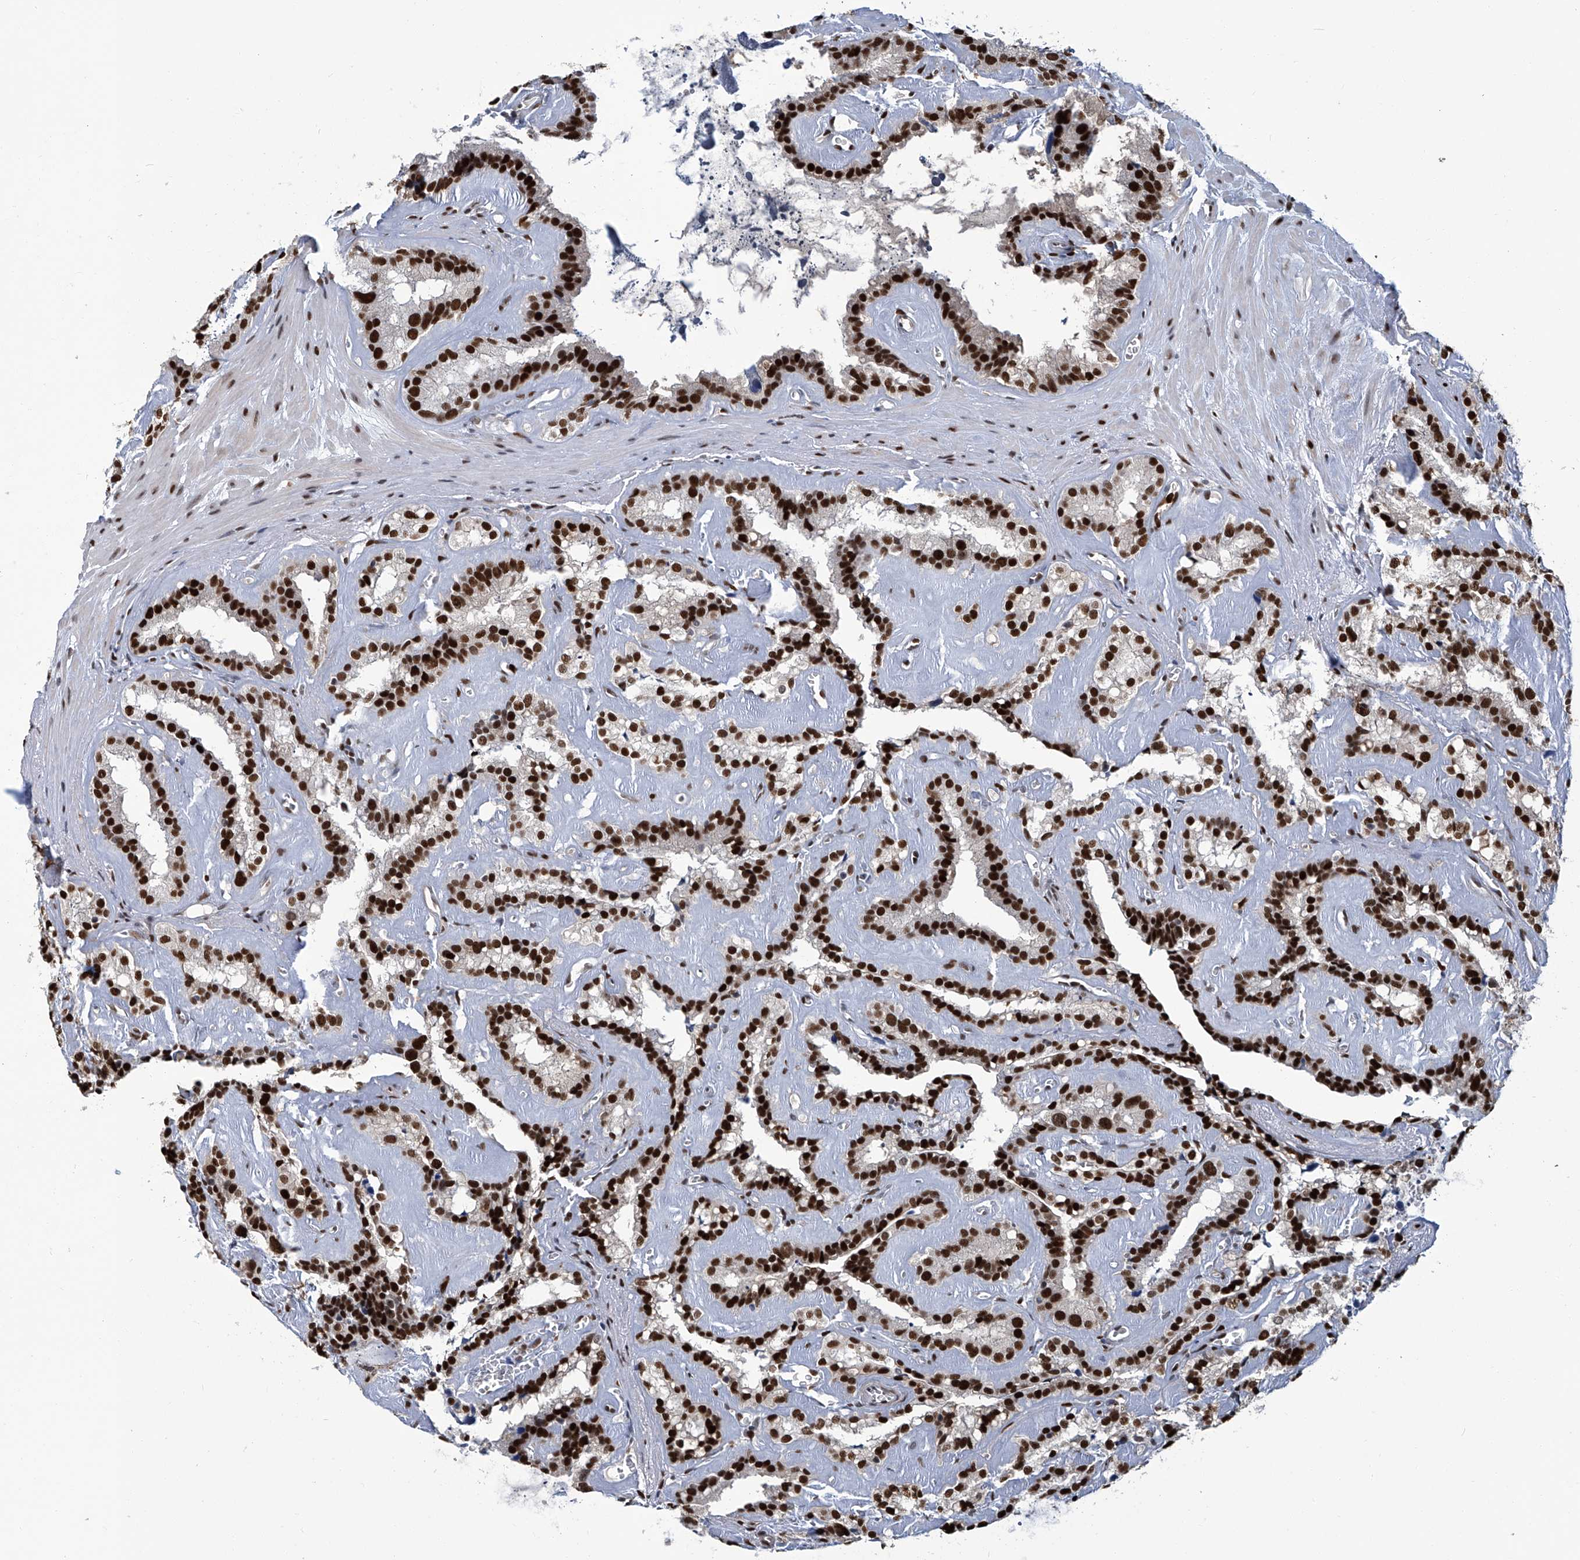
{"staining": {"intensity": "strong", "quantity": ">75%", "location": "nuclear"}, "tissue": "seminal vesicle", "cell_type": "Glandular cells", "image_type": "normal", "snomed": [{"axis": "morphology", "description": "Normal tissue, NOS"}, {"axis": "topography", "description": "Prostate"}, {"axis": "topography", "description": "Seminal veicle"}], "caption": "Protein analysis of unremarkable seminal vesicle shows strong nuclear staining in approximately >75% of glandular cells.", "gene": "PCNA", "patient": {"sex": "male", "age": 59}}